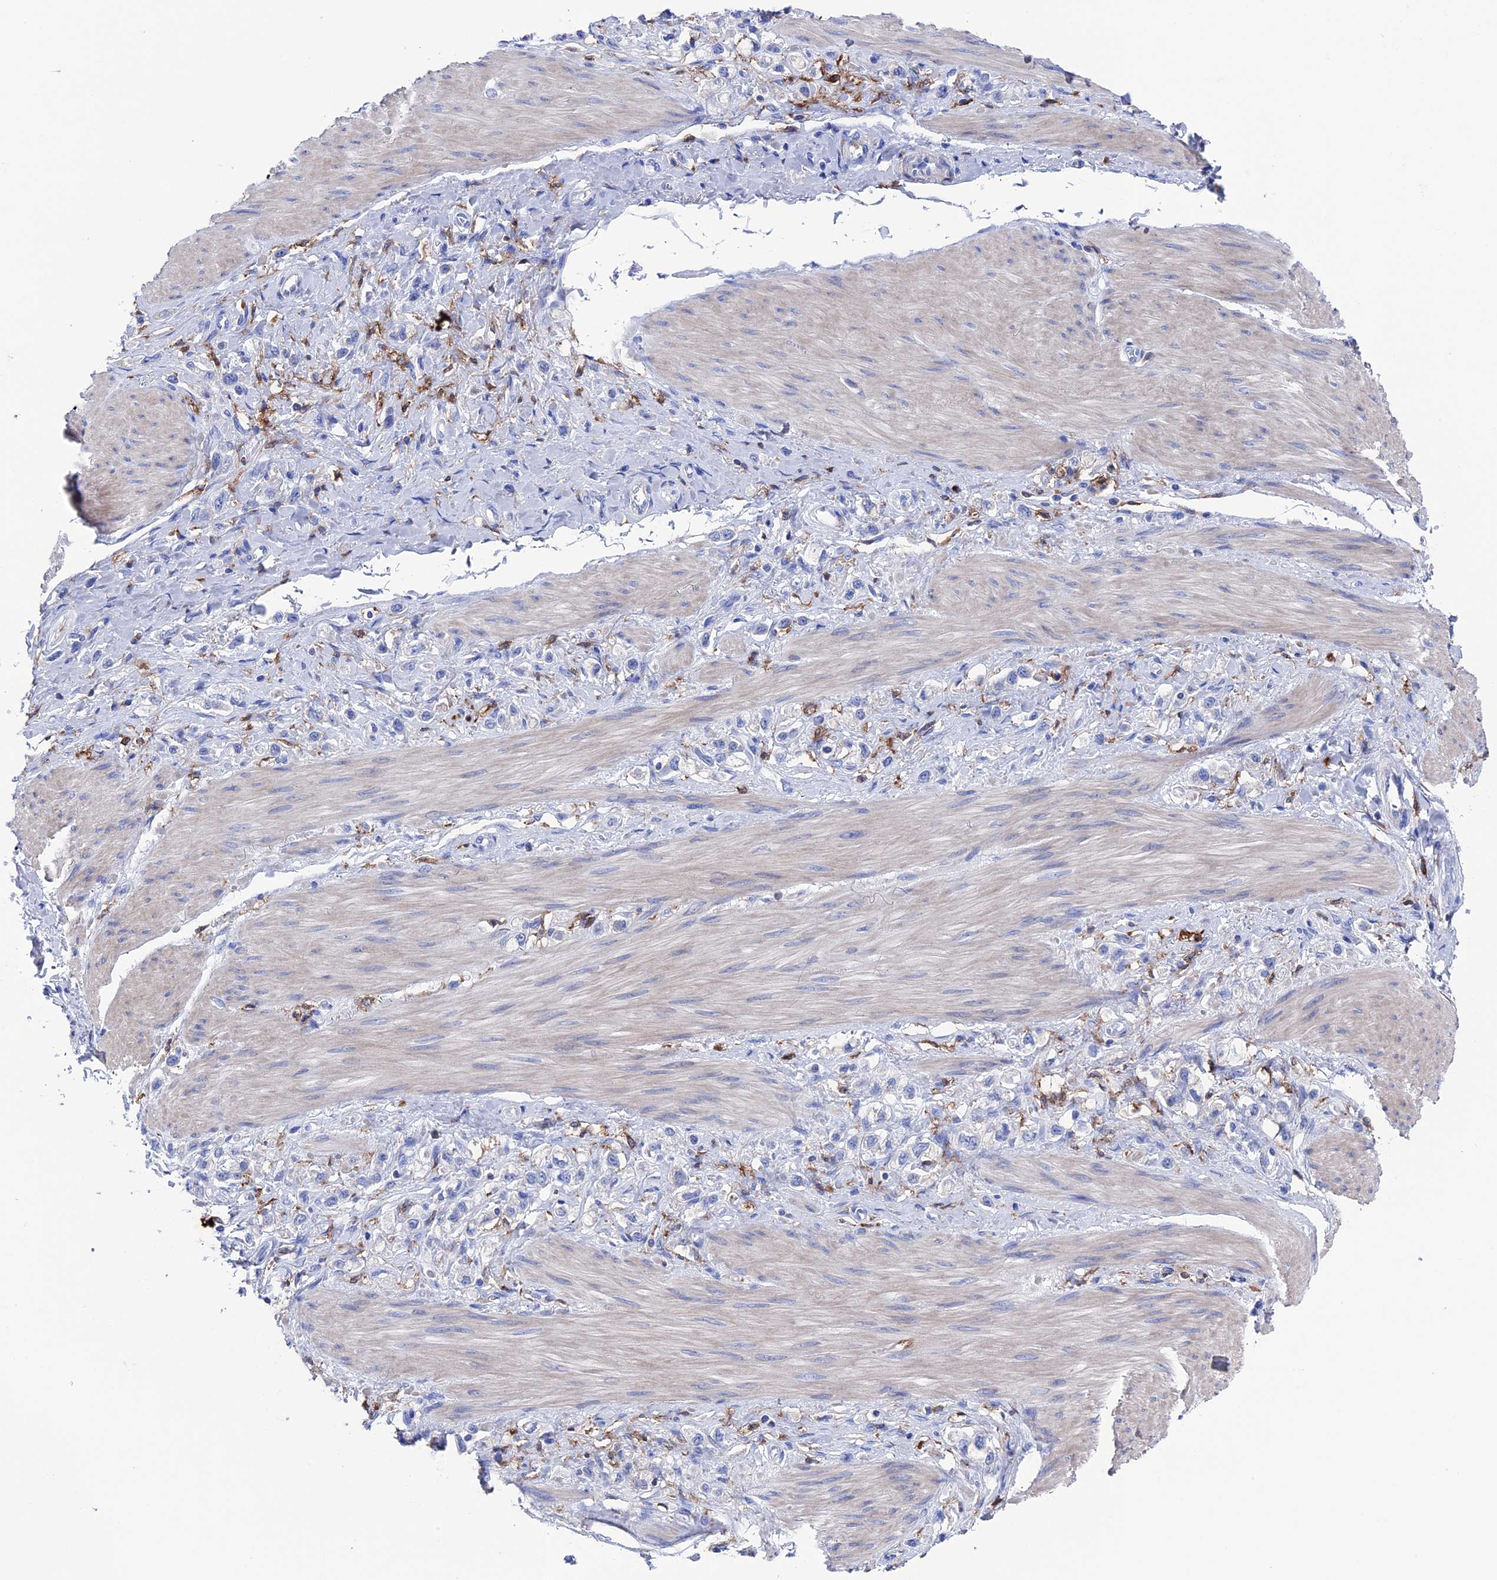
{"staining": {"intensity": "negative", "quantity": "none", "location": "none"}, "tissue": "stomach cancer", "cell_type": "Tumor cells", "image_type": "cancer", "snomed": [{"axis": "morphology", "description": "Adenocarcinoma, NOS"}, {"axis": "topography", "description": "Stomach"}], "caption": "A micrograph of human adenocarcinoma (stomach) is negative for staining in tumor cells. Nuclei are stained in blue.", "gene": "TYROBP", "patient": {"sex": "female", "age": 65}}